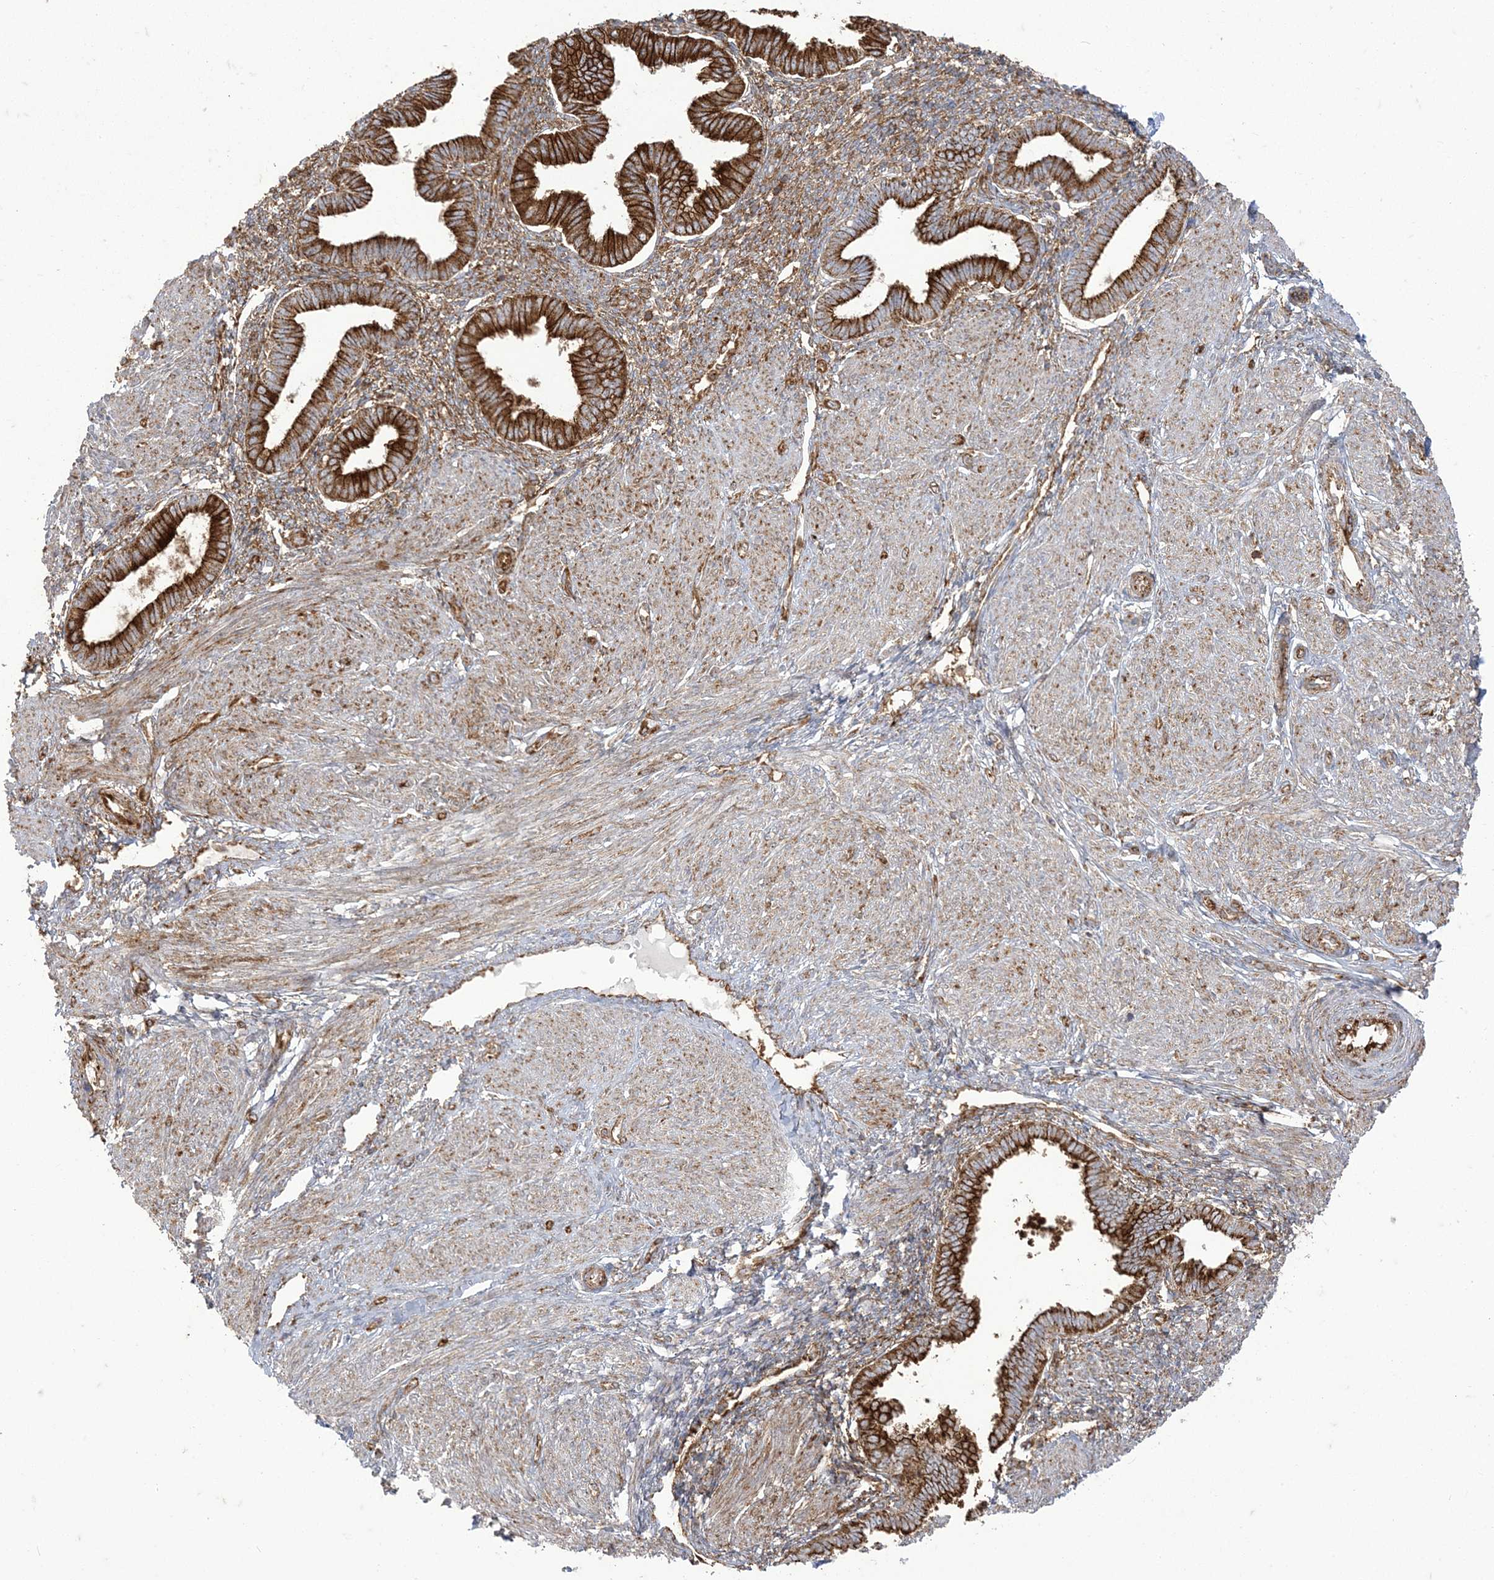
{"staining": {"intensity": "moderate", "quantity": "25%-75%", "location": "cytoplasmic/membranous"}, "tissue": "endometrium", "cell_type": "Cells in endometrial stroma", "image_type": "normal", "snomed": [{"axis": "morphology", "description": "Normal tissue, NOS"}, {"axis": "topography", "description": "Endometrium"}], "caption": "Endometrium stained with immunohistochemistry (IHC) exhibits moderate cytoplasmic/membranous staining in approximately 25%-75% of cells in endometrial stroma.", "gene": "DERL3", "patient": {"sex": "female", "age": 53}}